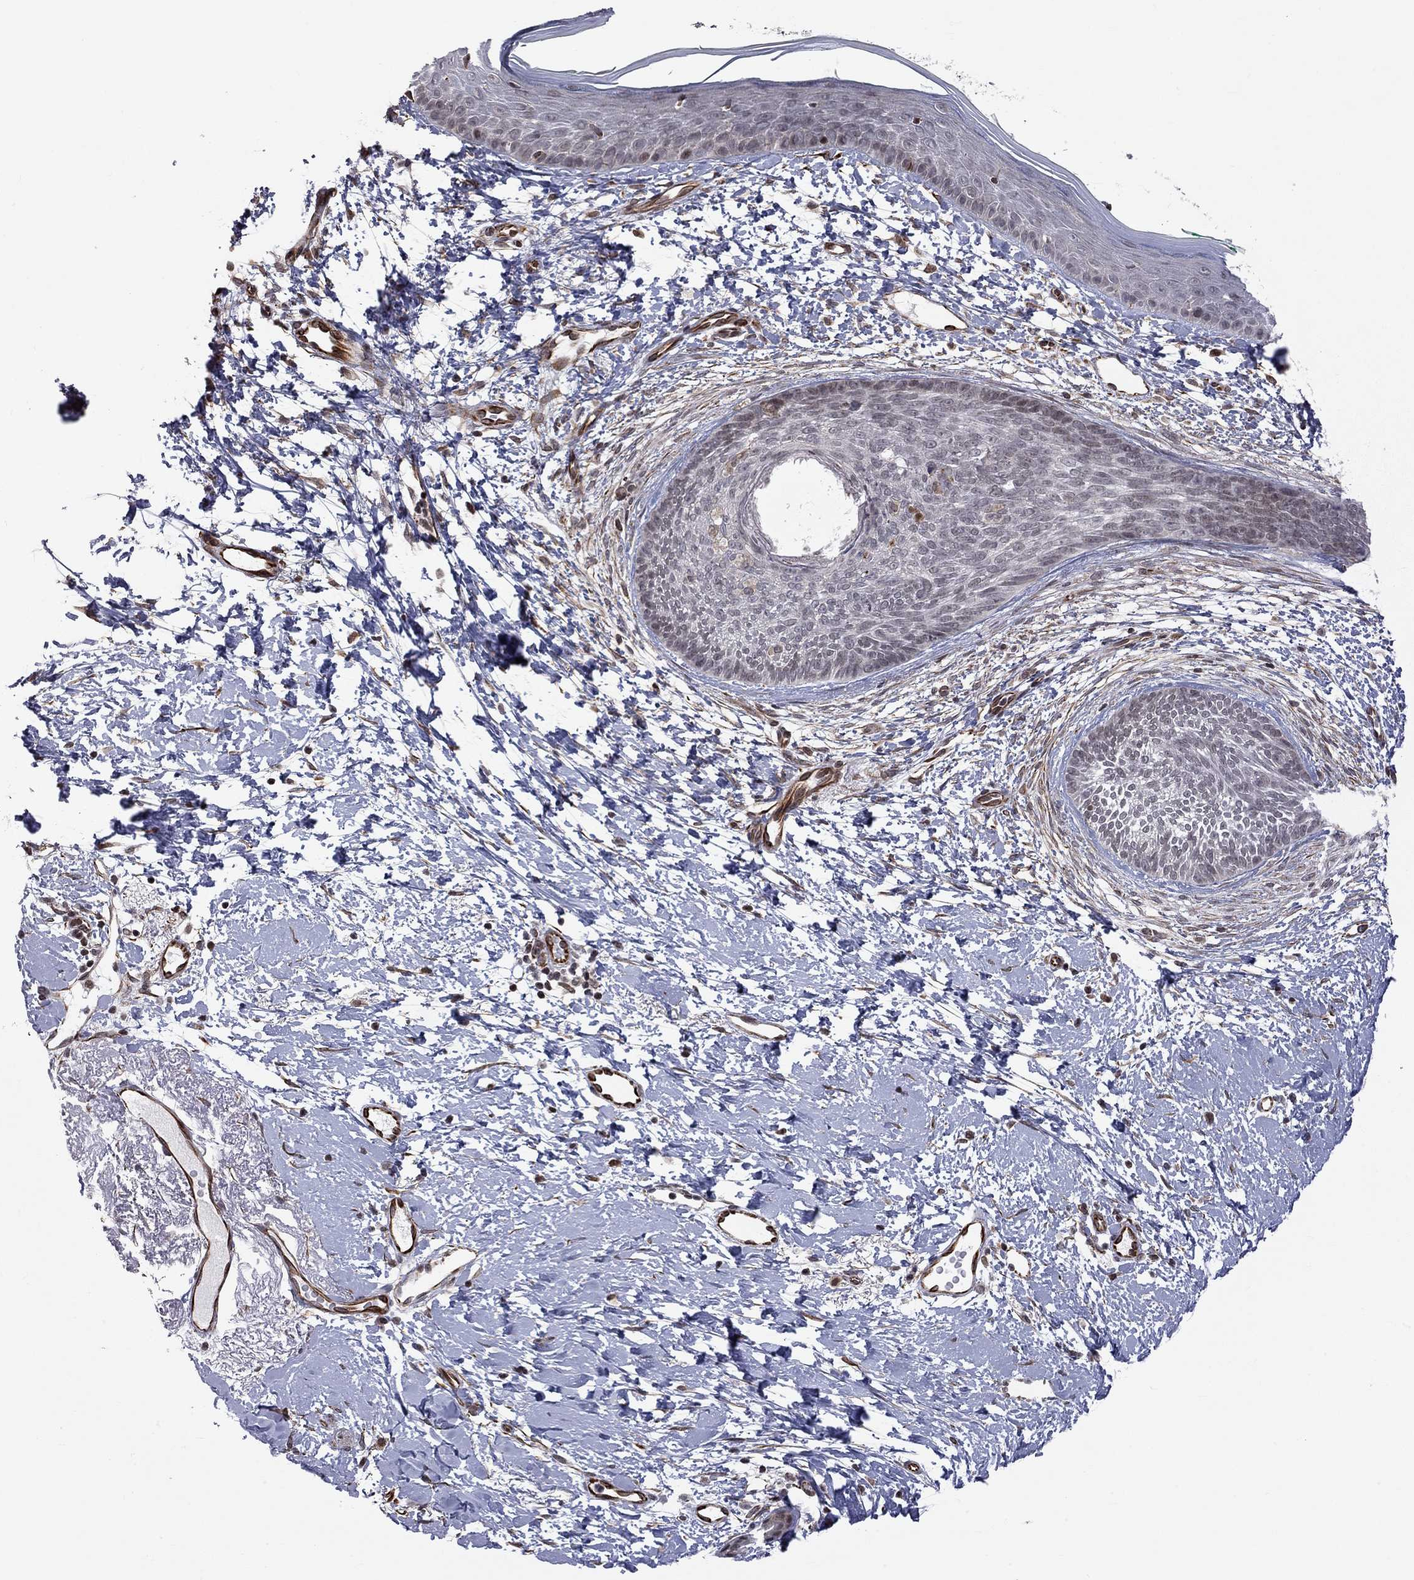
{"staining": {"intensity": "negative", "quantity": "none", "location": "none"}, "tissue": "skin cancer", "cell_type": "Tumor cells", "image_type": "cancer", "snomed": [{"axis": "morphology", "description": "Normal tissue, NOS"}, {"axis": "morphology", "description": "Basal cell carcinoma"}, {"axis": "topography", "description": "Skin"}], "caption": "Immunohistochemical staining of human skin cancer shows no significant staining in tumor cells.", "gene": "MTNR1B", "patient": {"sex": "male", "age": 84}}